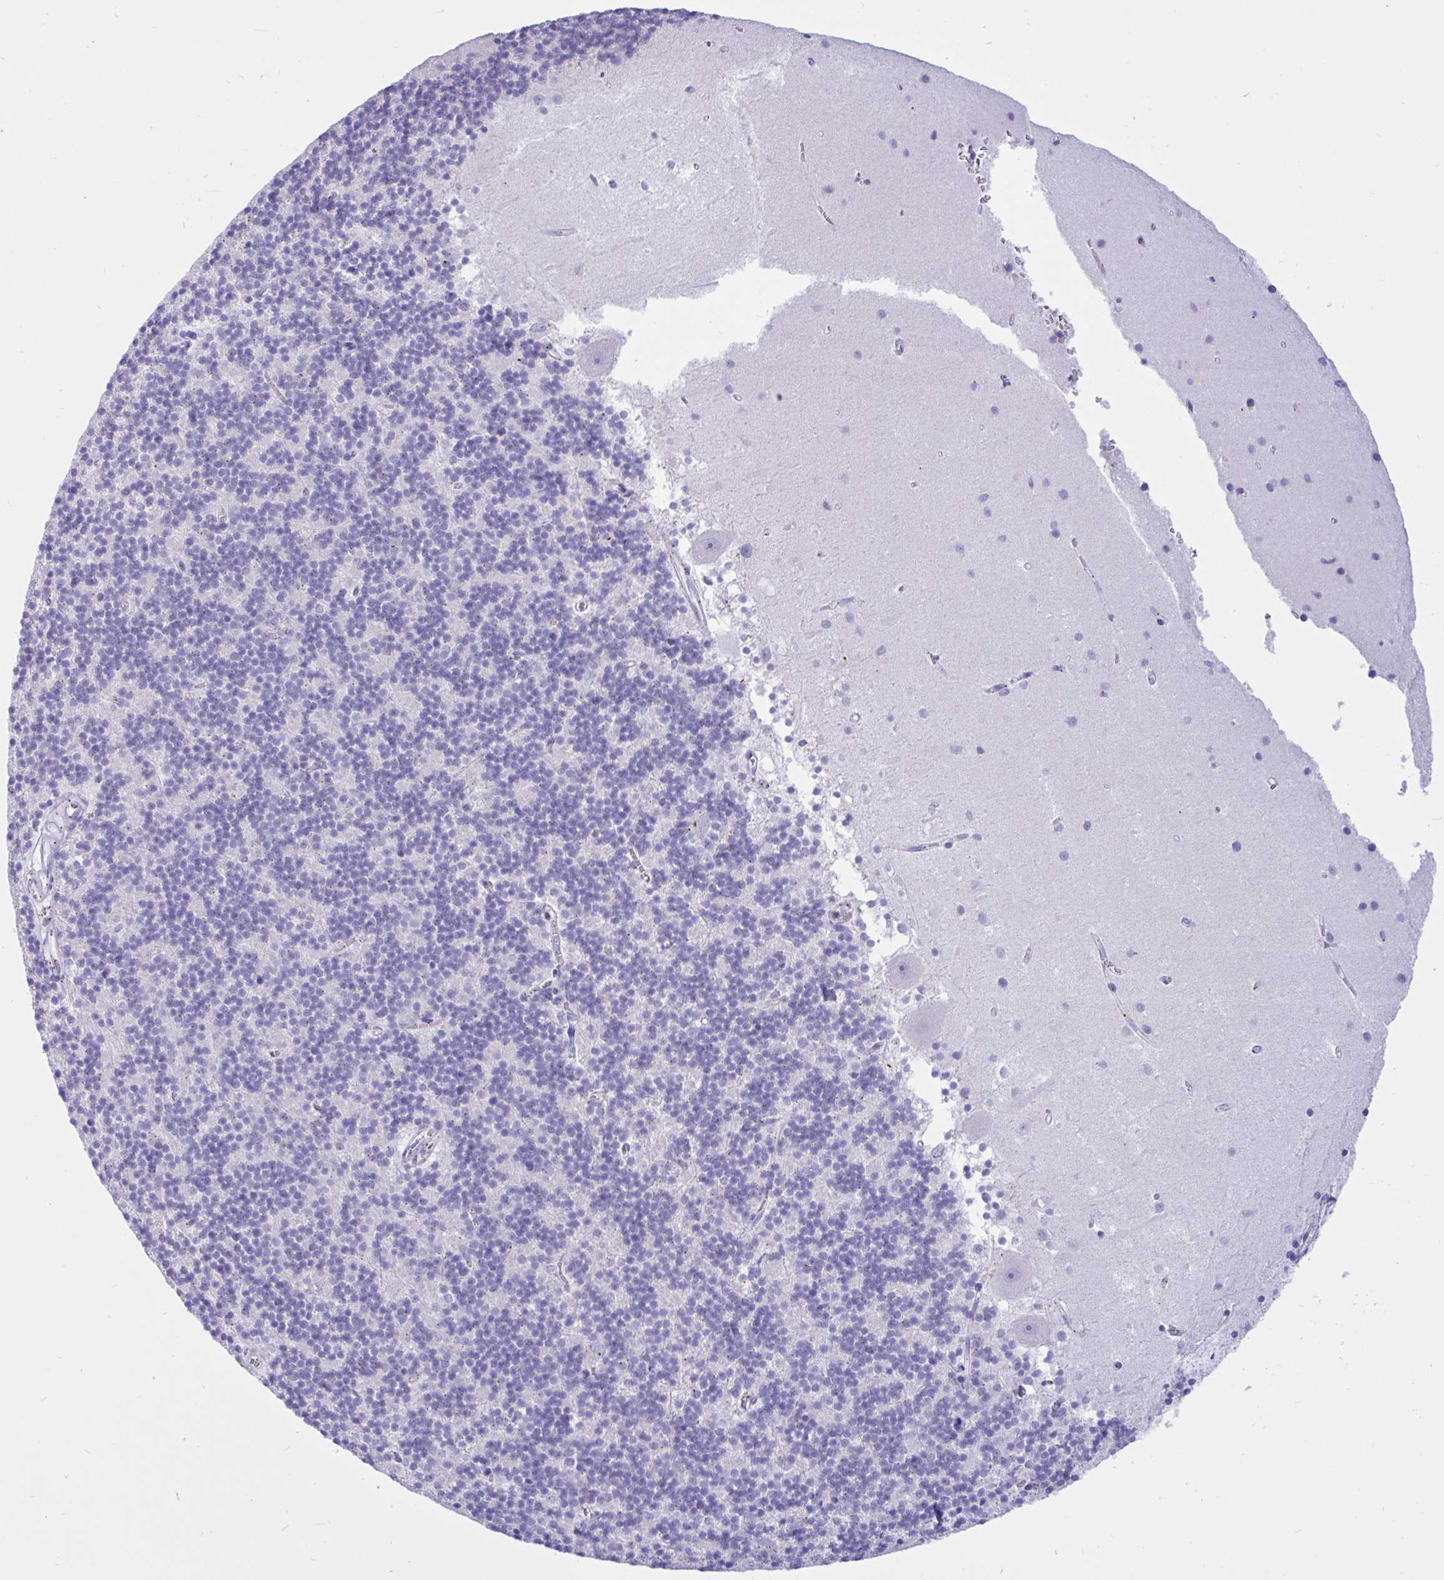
{"staining": {"intensity": "negative", "quantity": "none", "location": "none"}, "tissue": "cerebellum", "cell_type": "Cells in granular layer", "image_type": "normal", "snomed": [{"axis": "morphology", "description": "Normal tissue, NOS"}, {"axis": "topography", "description": "Cerebellum"}], "caption": "Cells in granular layer are negative for brown protein staining in normal cerebellum. Brightfield microscopy of immunohistochemistry (IHC) stained with DAB (3,3'-diaminobenzidine) (brown) and hematoxylin (blue), captured at high magnification.", "gene": "RNASE3", "patient": {"sex": "male", "age": 54}}